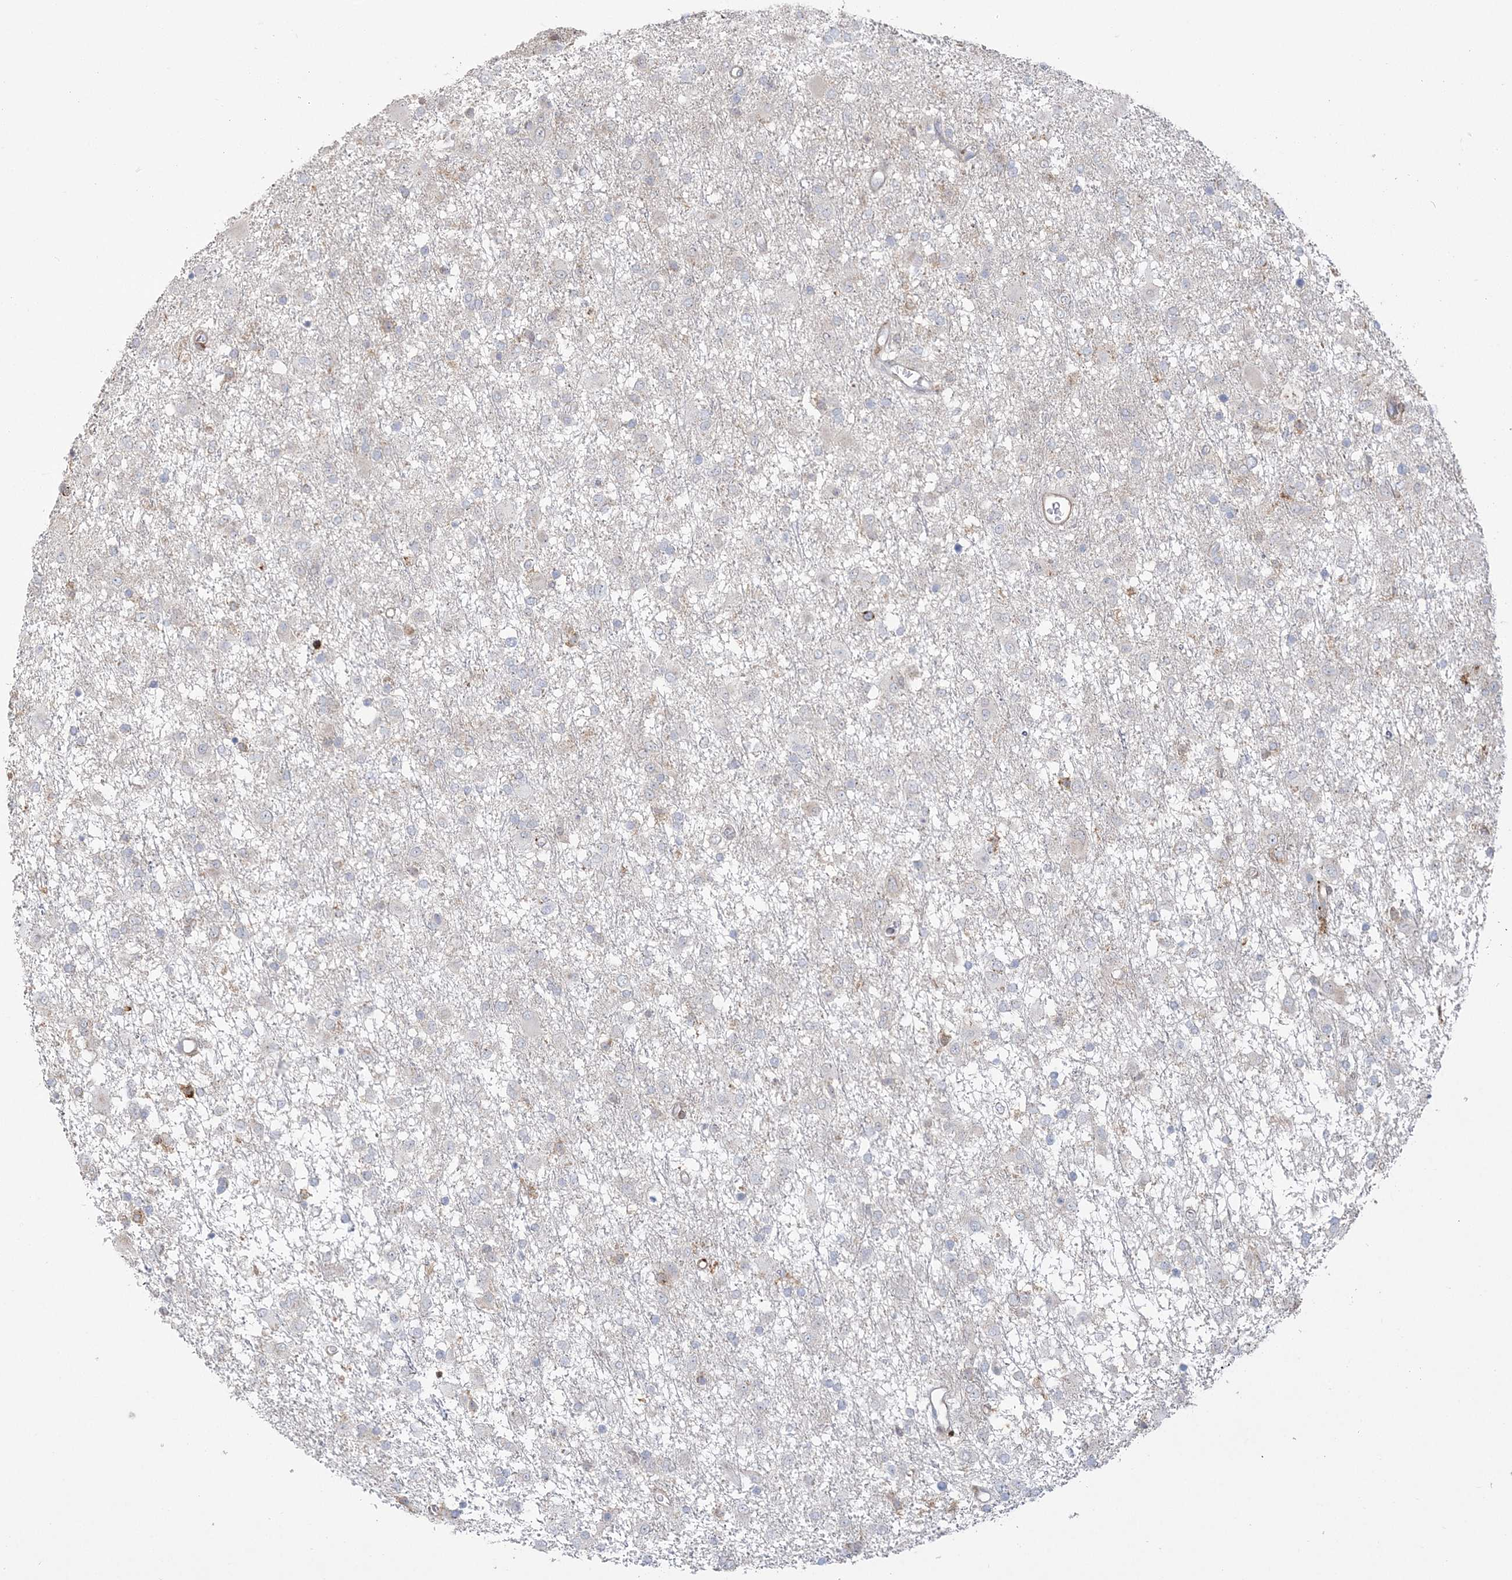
{"staining": {"intensity": "negative", "quantity": "none", "location": "none"}, "tissue": "glioma", "cell_type": "Tumor cells", "image_type": "cancer", "snomed": [{"axis": "morphology", "description": "Glioma, malignant, Low grade"}, {"axis": "topography", "description": "Brain"}], "caption": "An IHC photomicrograph of glioma is shown. There is no staining in tumor cells of glioma.", "gene": "HAAO", "patient": {"sex": "male", "age": 65}}